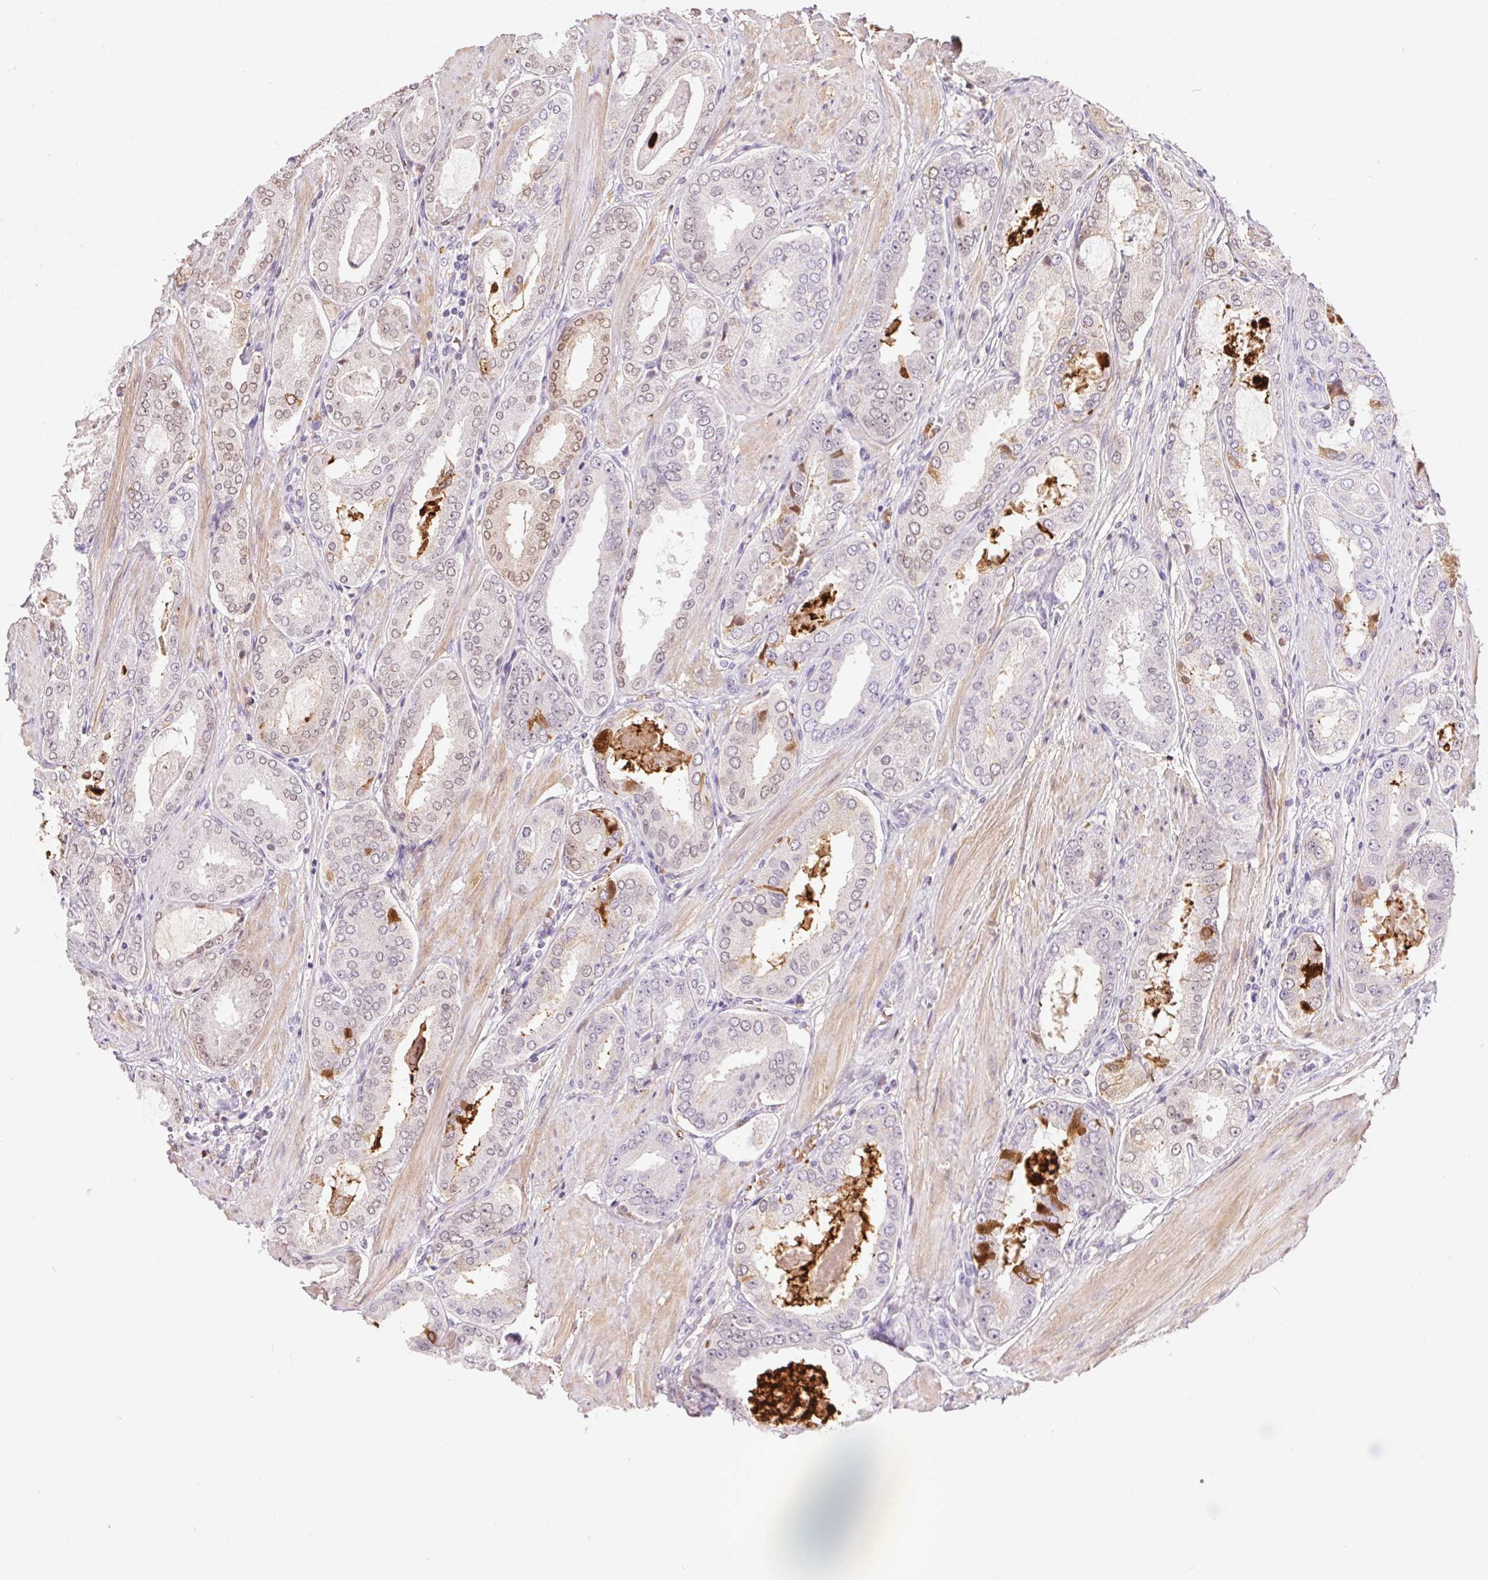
{"staining": {"intensity": "weak", "quantity": "<25%", "location": "cytoplasmic/membranous,nuclear"}, "tissue": "prostate cancer", "cell_type": "Tumor cells", "image_type": "cancer", "snomed": [{"axis": "morphology", "description": "Adenocarcinoma, High grade"}, {"axis": "topography", "description": "Prostate"}], "caption": "Immunohistochemistry image of neoplastic tissue: adenocarcinoma (high-grade) (prostate) stained with DAB (3,3'-diaminobenzidine) reveals no significant protein staining in tumor cells. (DAB (3,3'-diaminobenzidine) immunohistochemistry (IHC), high magnification).", "gene": "ORM1", "patient": {"sex": "male", "age": 63}}